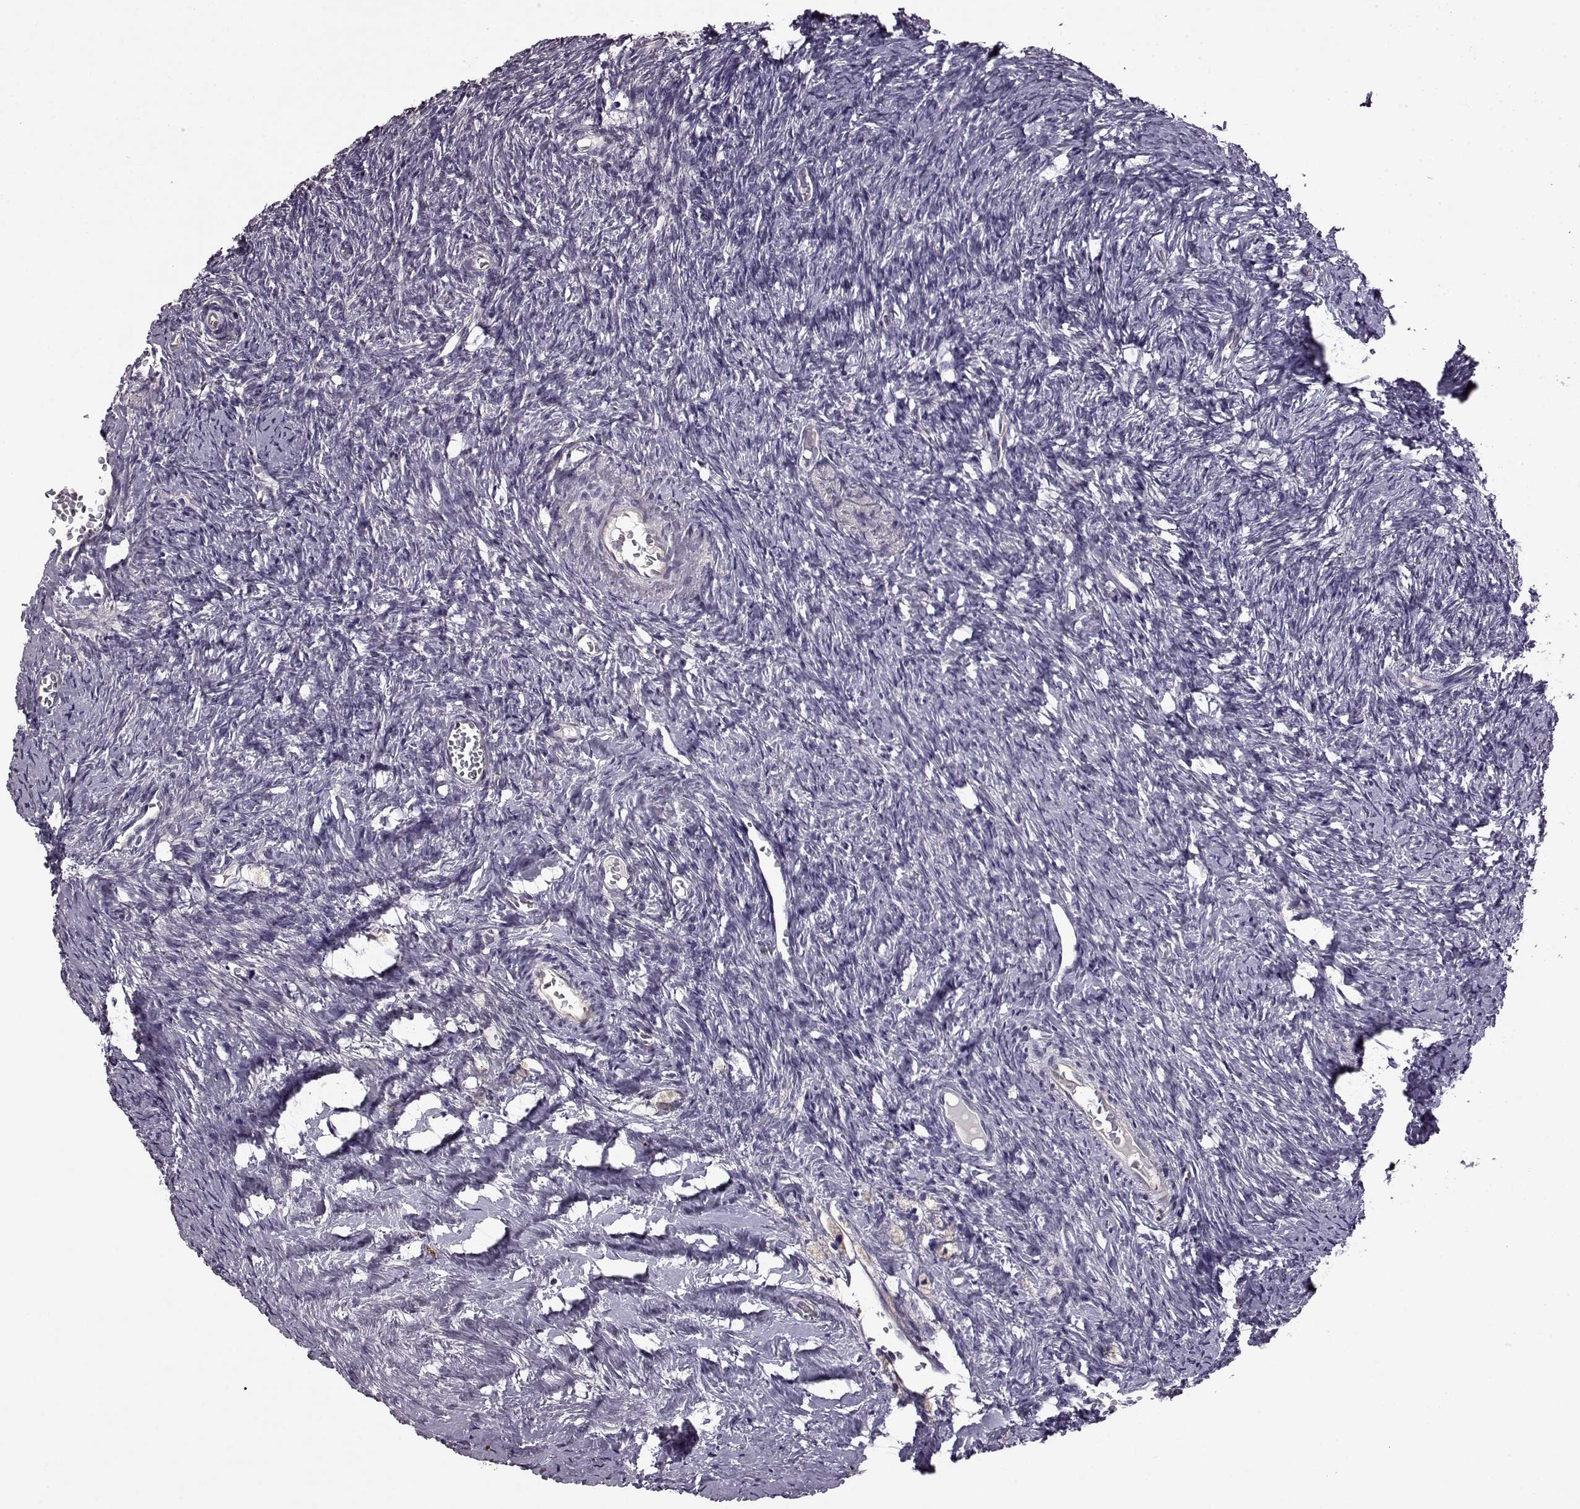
{"staining": {"intensity": "negative", "quantity": "none", "location": "none"}, "tissue": "ovary", "cell_type": "Follicle cells", "image_type": "normal", "snomed": [{"axis": "morphology", "description": "Normal tissue, NOS"}, {"axis": "topography", "description": "Ovary"}], "caption": "Immunohistochemical staining of unremarkable human ovary demonstrates no significant expression in follicle cells.", "gene": "EDDM3B", "patient": {"sex": "female", "age": 39}}